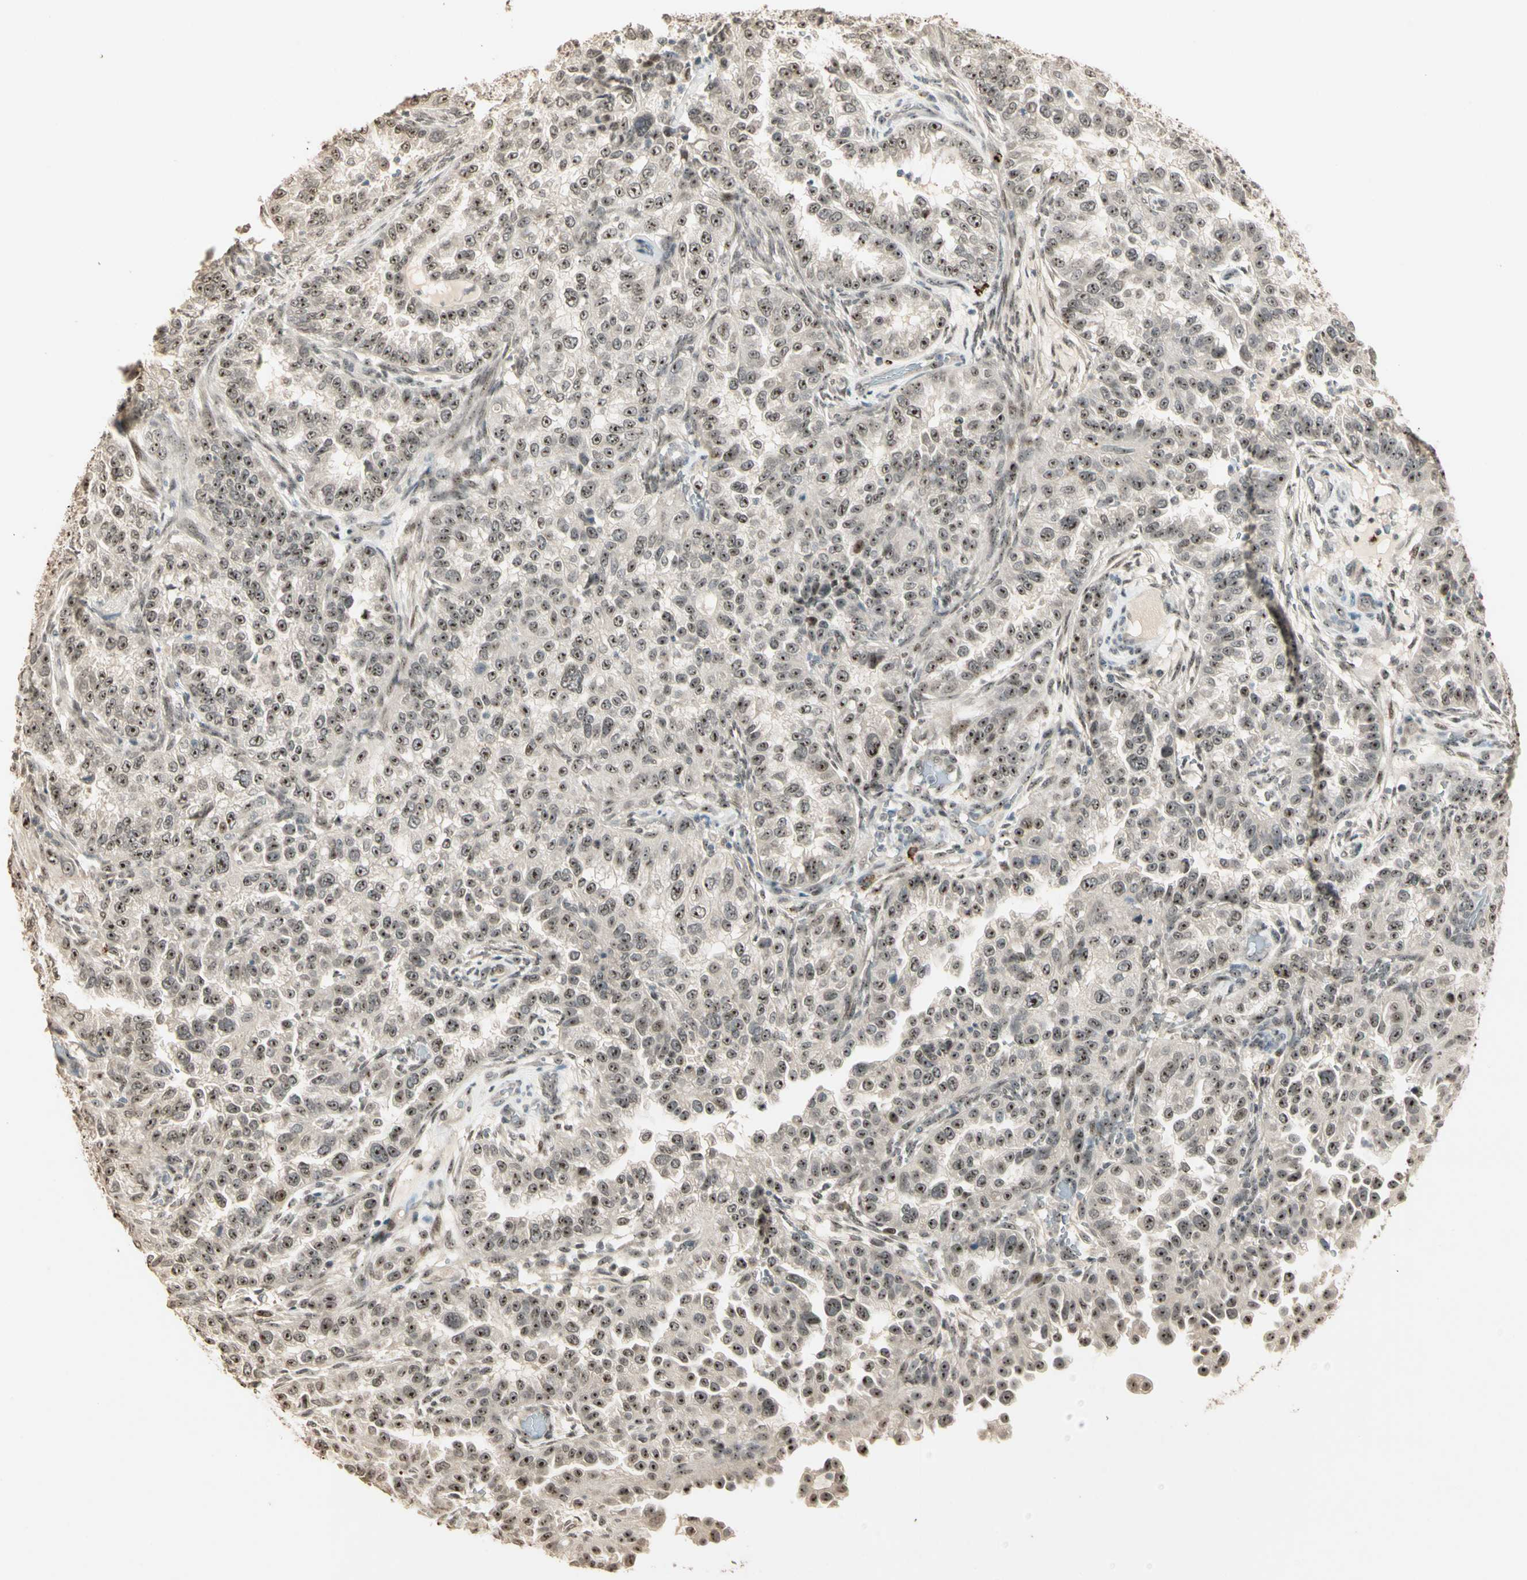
{"staining": {"intensity": "moderate", "quantity": ">75%", "location": "nuclear"}, "tissue": "endometrial cancer", "cell_type": "Tumor cells", "image_type": "cancer", "snomed": [{"axis": "morphology", "description": "Adenocarcinoma, NOS"}, {"axis": "topography", "description": "Endometrium"}], "caption": "Immunohistochemical staining of human endometrial cancer demonstrates moderate nuclear protein positivity in approximately >75% of tumor cells.", "gene": "ETV4", "patient": {"sex": "female", "age": 85}}